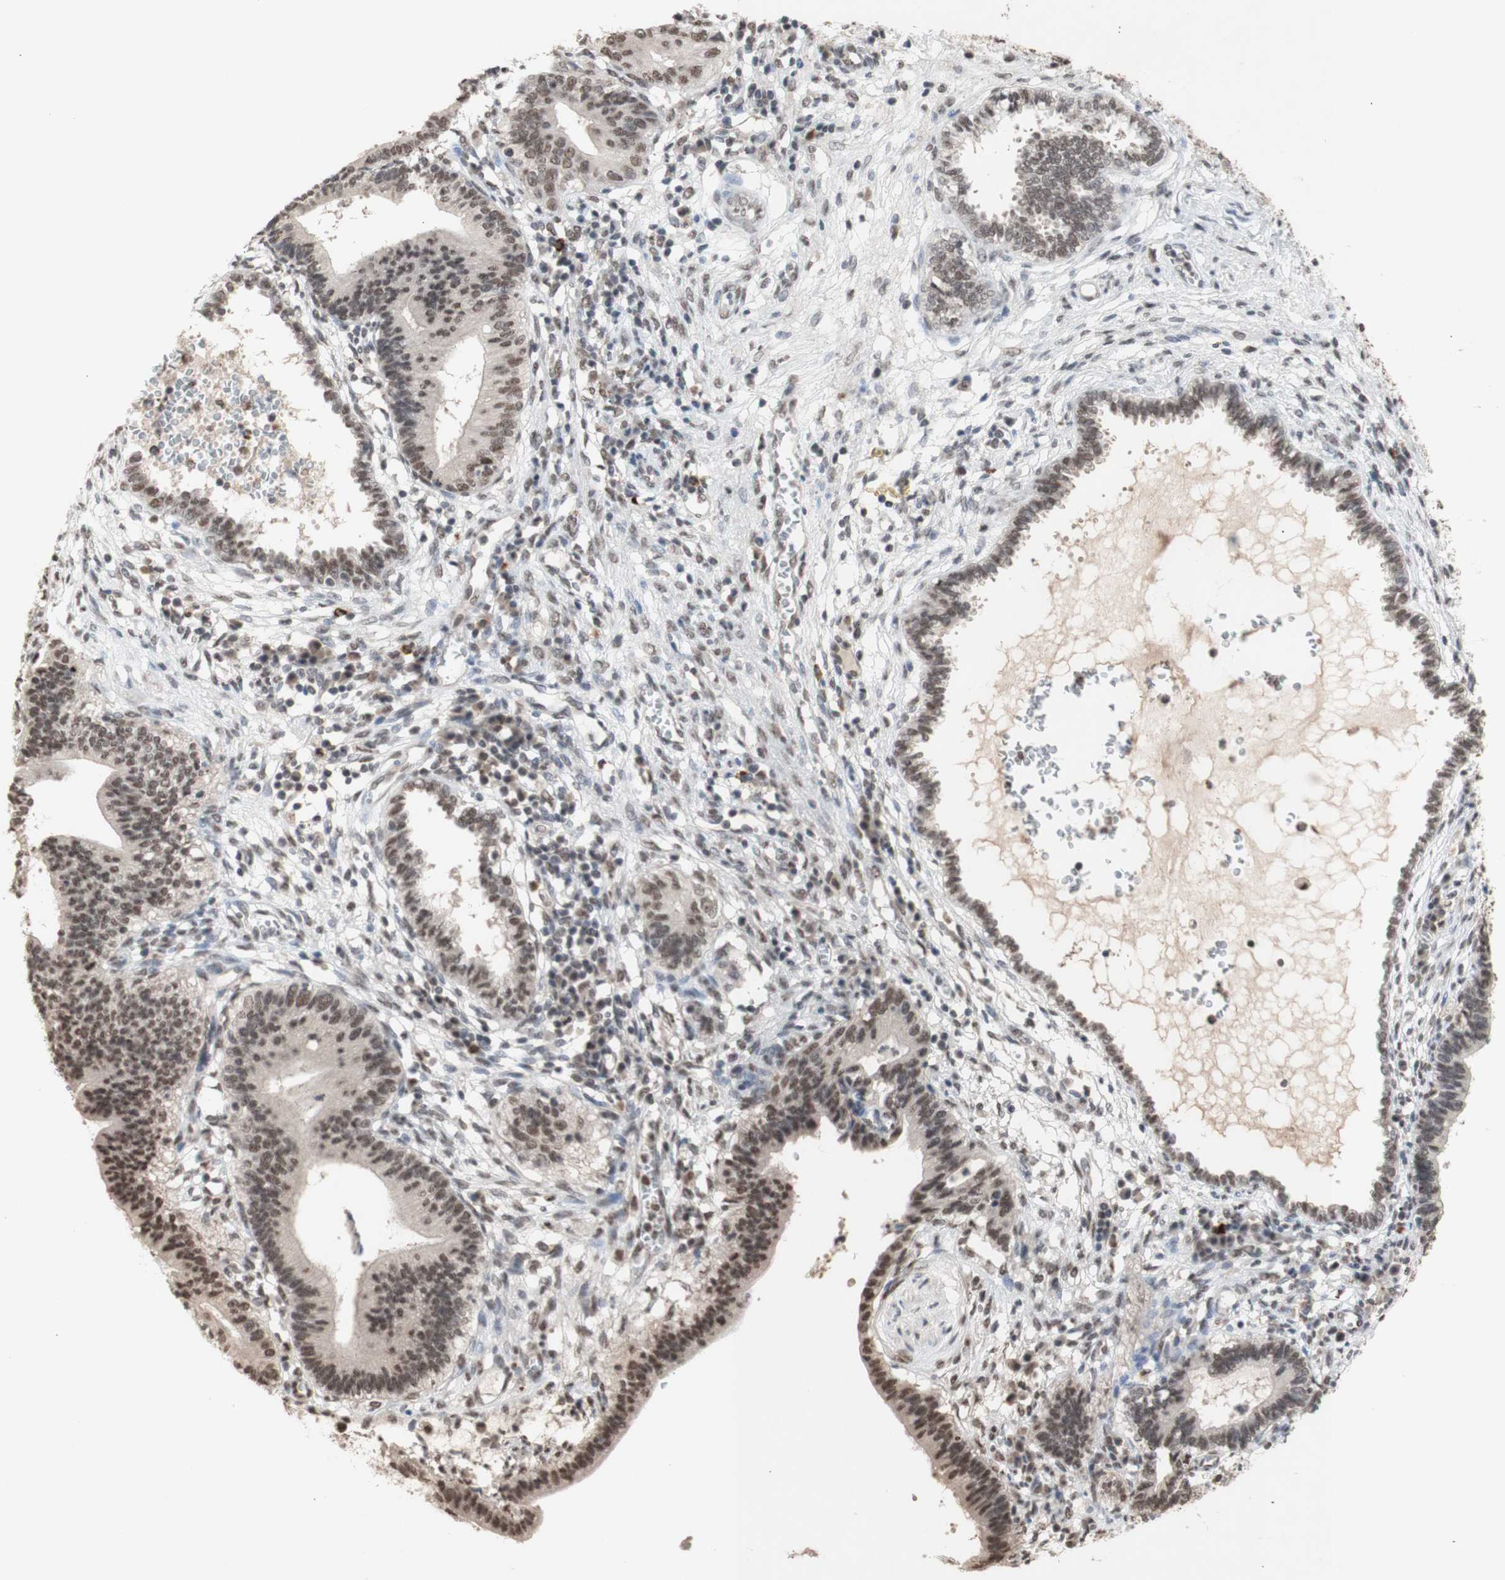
{"staining": {"intensity": "weak", "quantity": ">75%", "location": "nuclear"}, "tissue": "cervical cancer", "cell_type": "Tumor cells", "image_type": "cancer", "snomed": [{"axis": "morphology", "description": "Adenocarcinoma, NOS"}, {"axis": "topography", "description": "Cervix"}], "caption": "A low amount of weak nuclear positivity is appreciated in about >75% of tumor cells in cervical cancer tissue. The staining was performed using DAB (3,3'-diaminobenzidine), with brown indicating positive protein expression. Nuclei are stained blue with hematoxylin.", "gene": "SFPQ", "patient": {"sex": "female", "age": 44}}